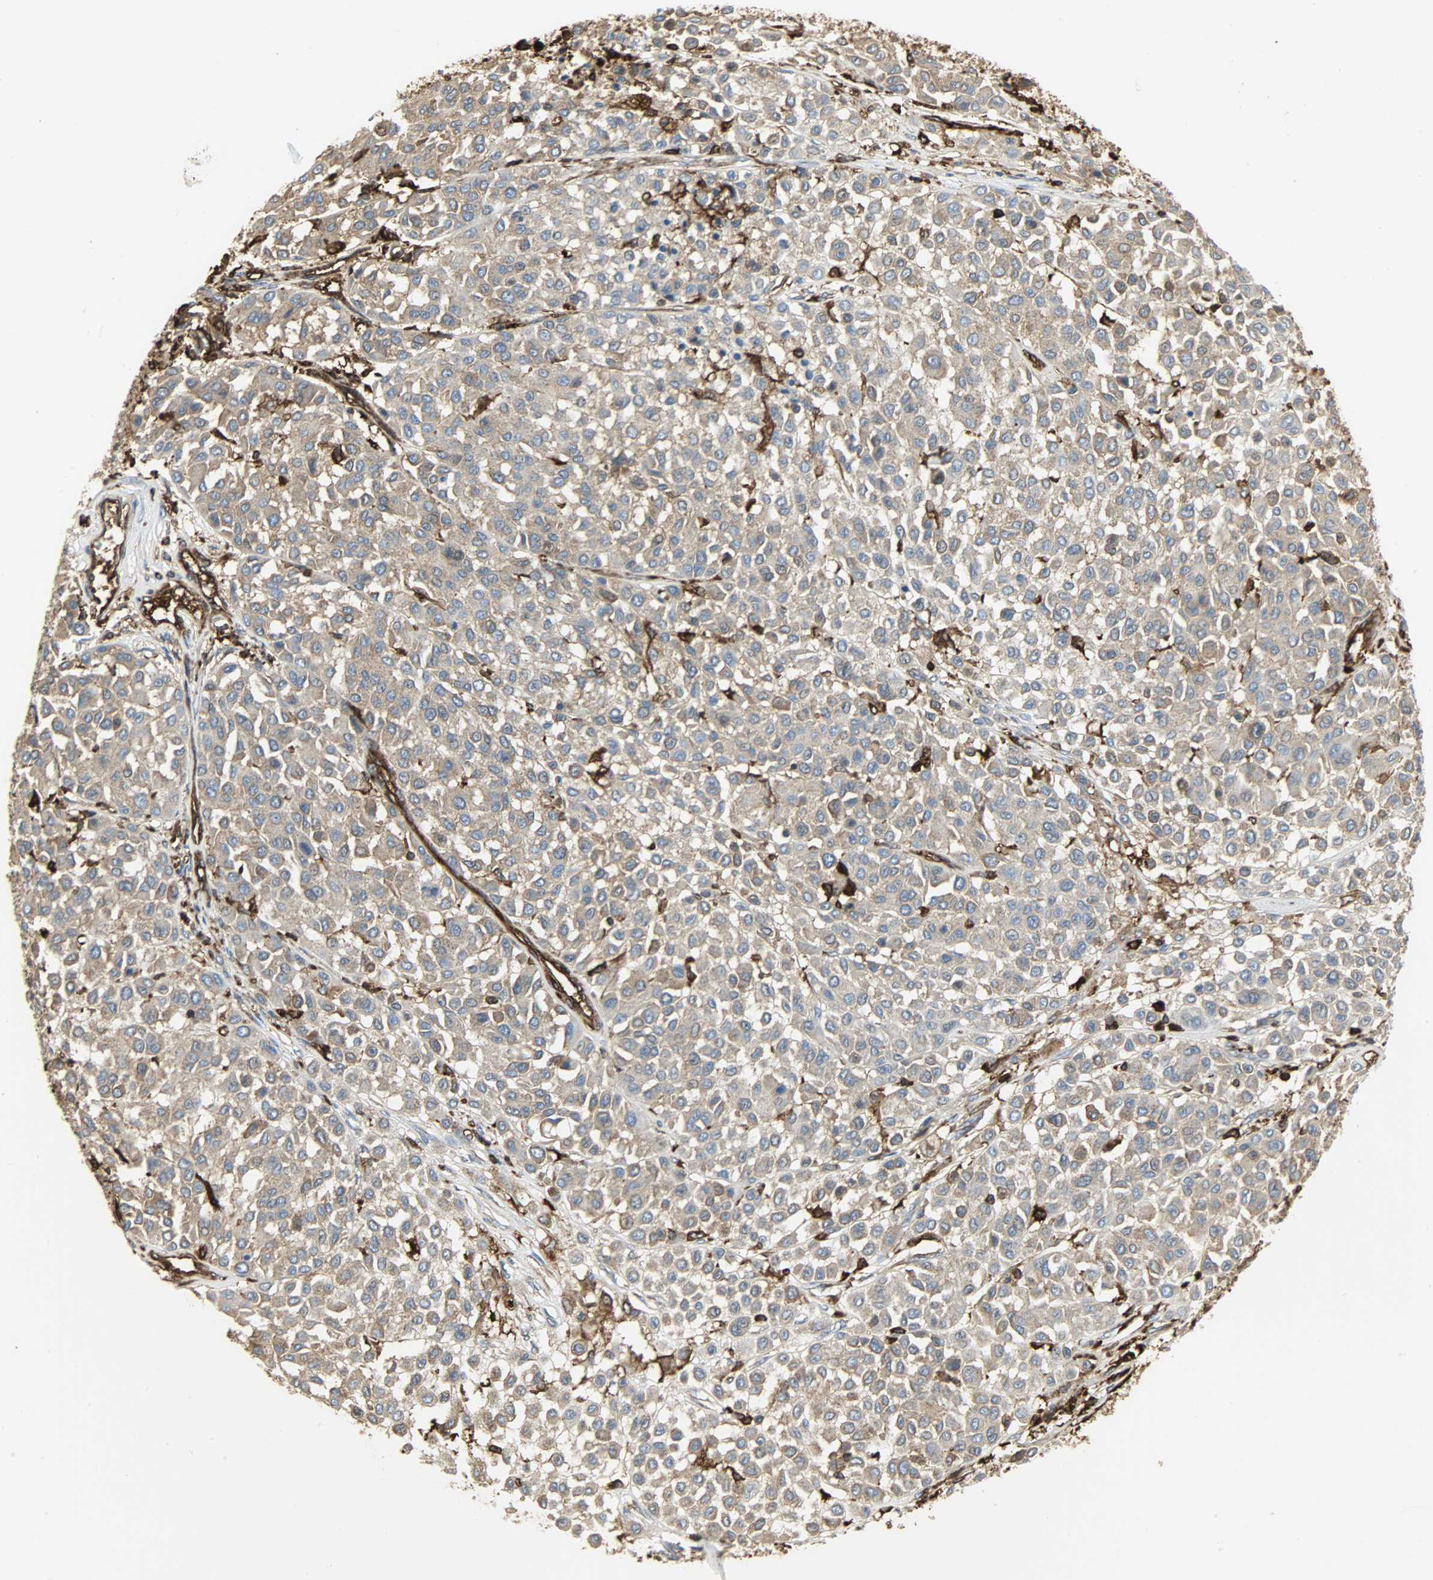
{"staining": {"intensity": "moderate", "quantity": ">75%", "location": "cytoplasmic/membranous"}, "tissue": "melanoma", "cell_type": "Tumor cells", "image_type": "cancer", "snomed": [{"axis": "morphology", "description": "Malignant melanoma, Metastatic site"}, {"axis": "topography", "description": "Soft tissue"}], "caption": "Melanoma stained with immunohistochemistry (IHC) reveals moderate cytoplasmic/membranous positivity in about >75% of tumor cells.", "gene": "VASP", "patient": {"sex": "male", "age": 41}}